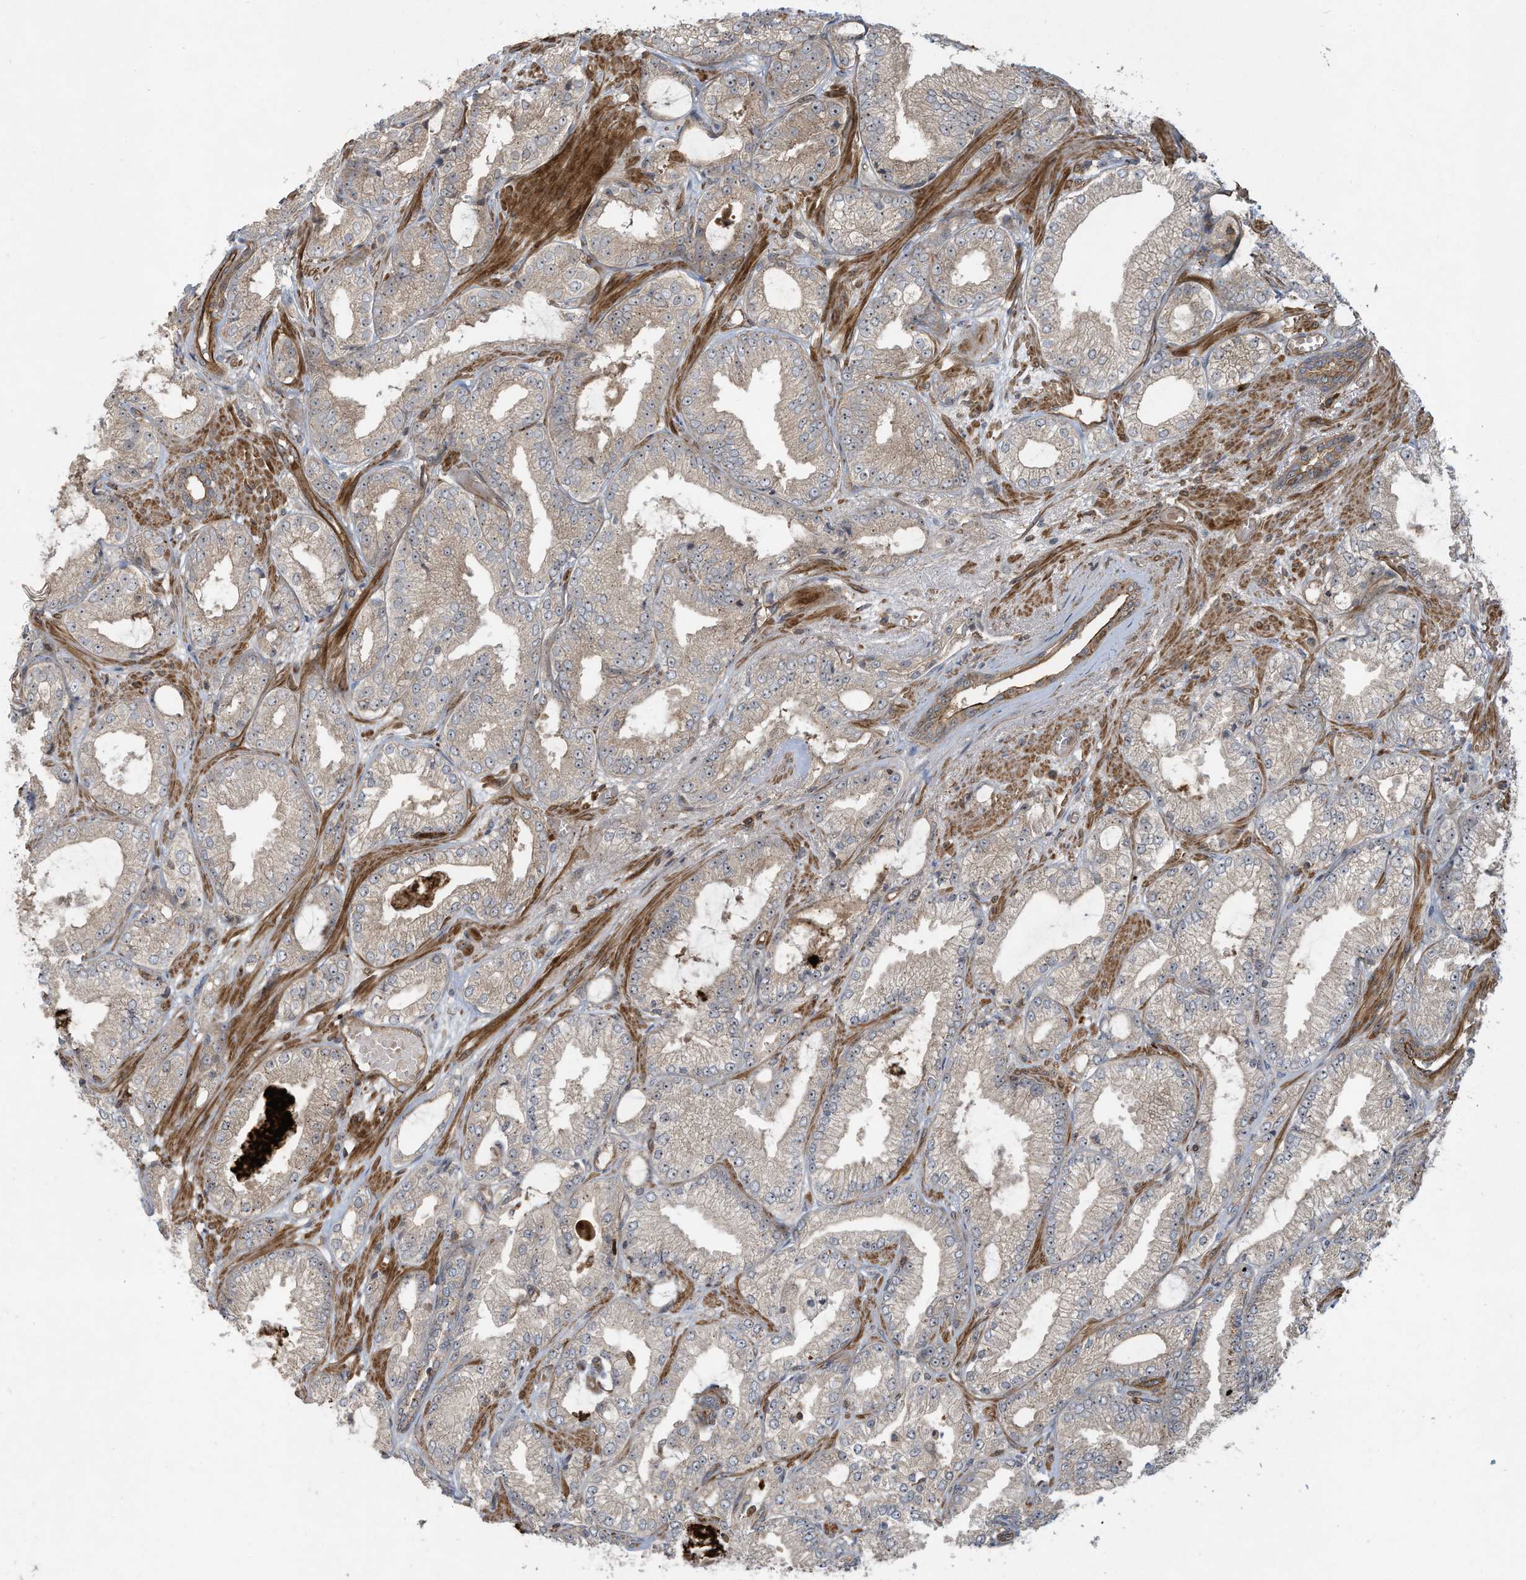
{"staining": {"intensity": "weak", "quantity": ">75%", "location": "cytoplasmic/membranous"}, "tissue": "prostate cancer", "cell_type": "Tumor cells", "image_type": "cancer", "snomed": [{"axis": "morphology", "description": "Adenocarcinoma, High grade"}, {"axis": "topography", "description": "Prostate"}], "caption": "Immunohistochemical staining of prostate cancer (high-grade adenocarcinoma) demonstrates weak cytoplasmic/membranous protein staining in approximately >75% of tumor cells.", "gene": "DDIT4", "patient": {"sex": "male", "age": 71}}